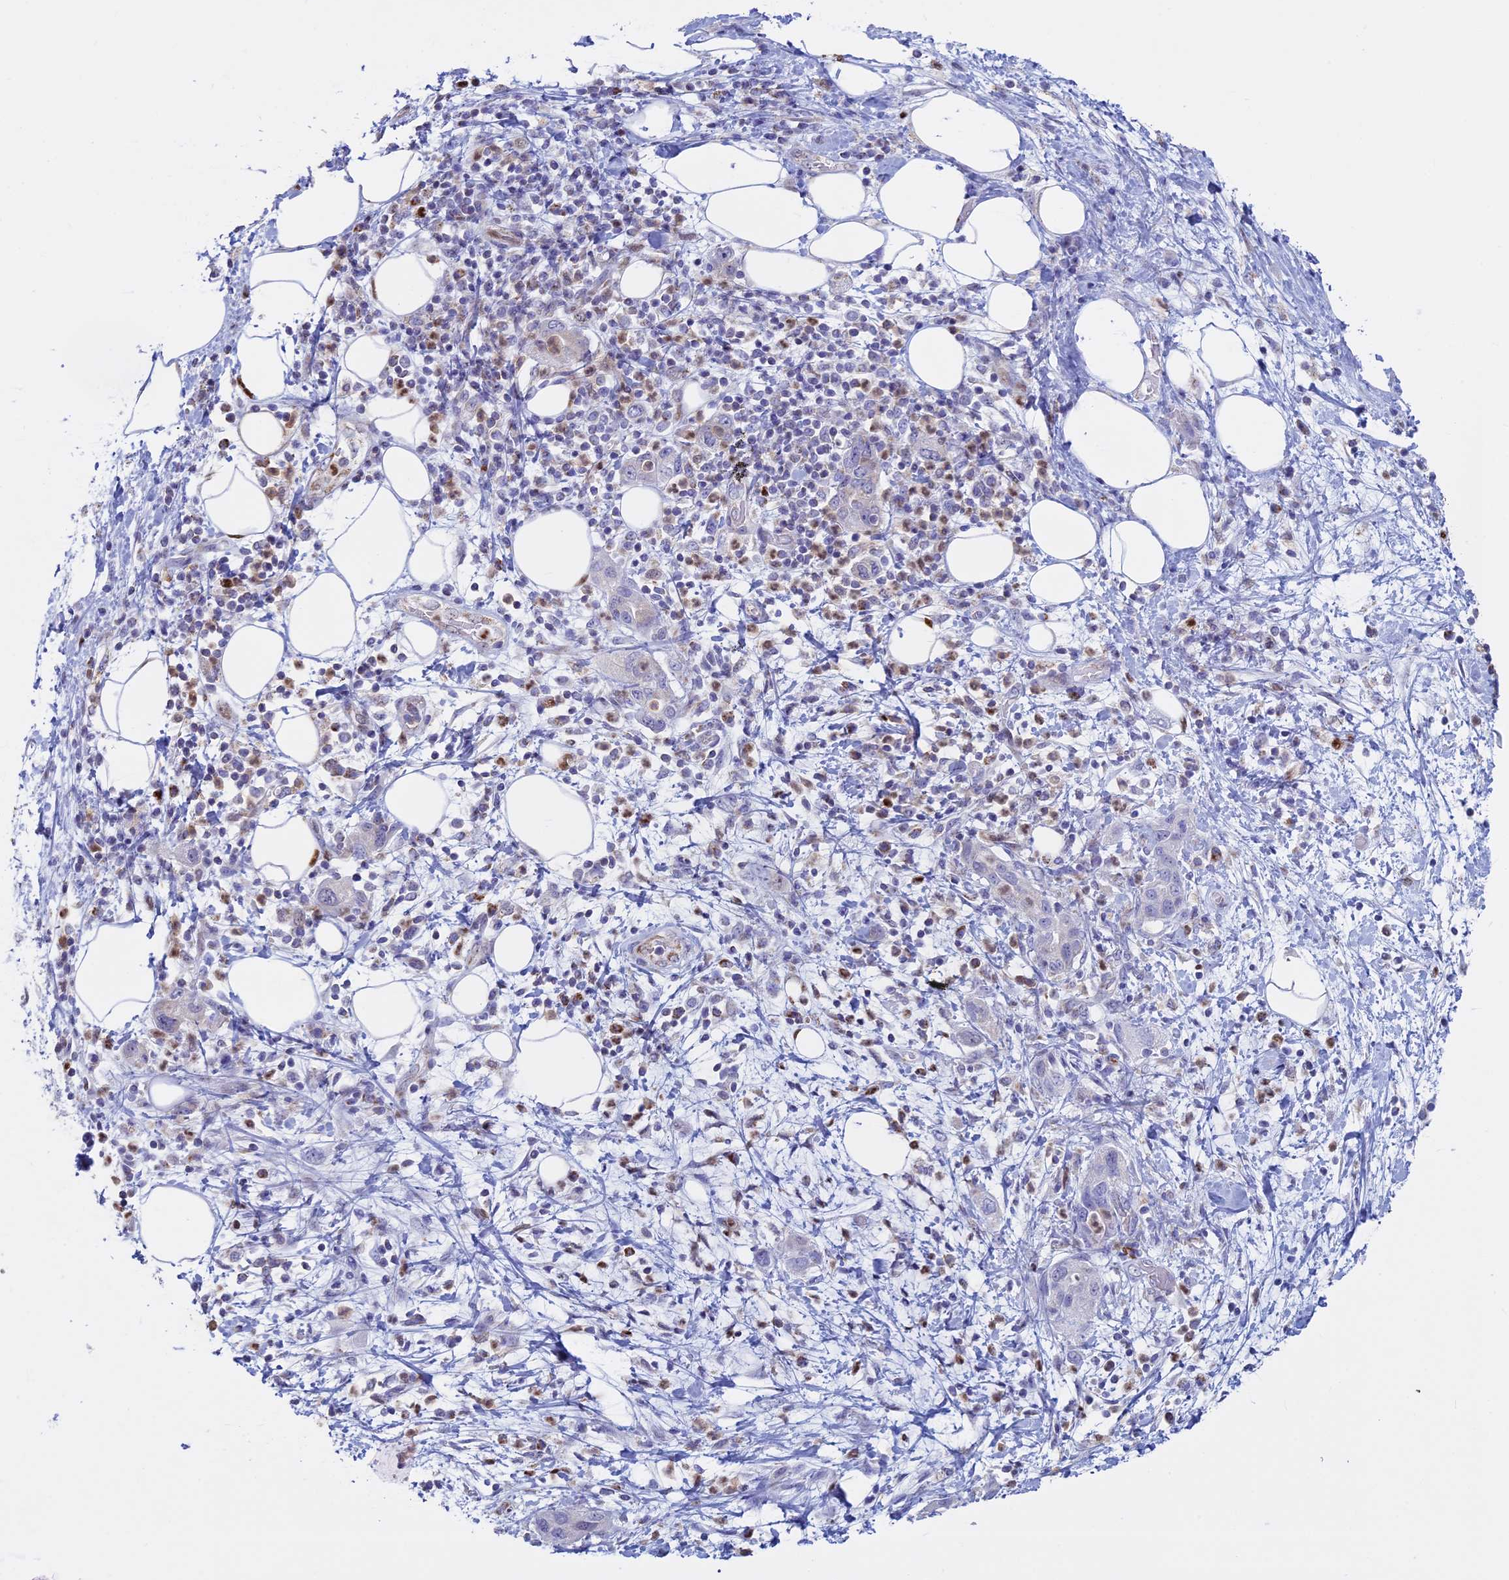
{"staining": {"intensity": "weak", "quantity": "<25%", "location": "cytoplasmic/membranous"}, "tissue": "pancreatic cancer", "cell_type": "Tumor cells", "image_type": "cancer", "snomed": [{"axis": "morphology", "description": "Adenocarcinoma, NOS"}, {"axis": "topography", "description": "Pancreas"}], "caption": "Tumor cells show no significant protein positivity in pancreatic cancer.", "gene": "ACSS1", "patient": {"sex": "female", "age": 73}}